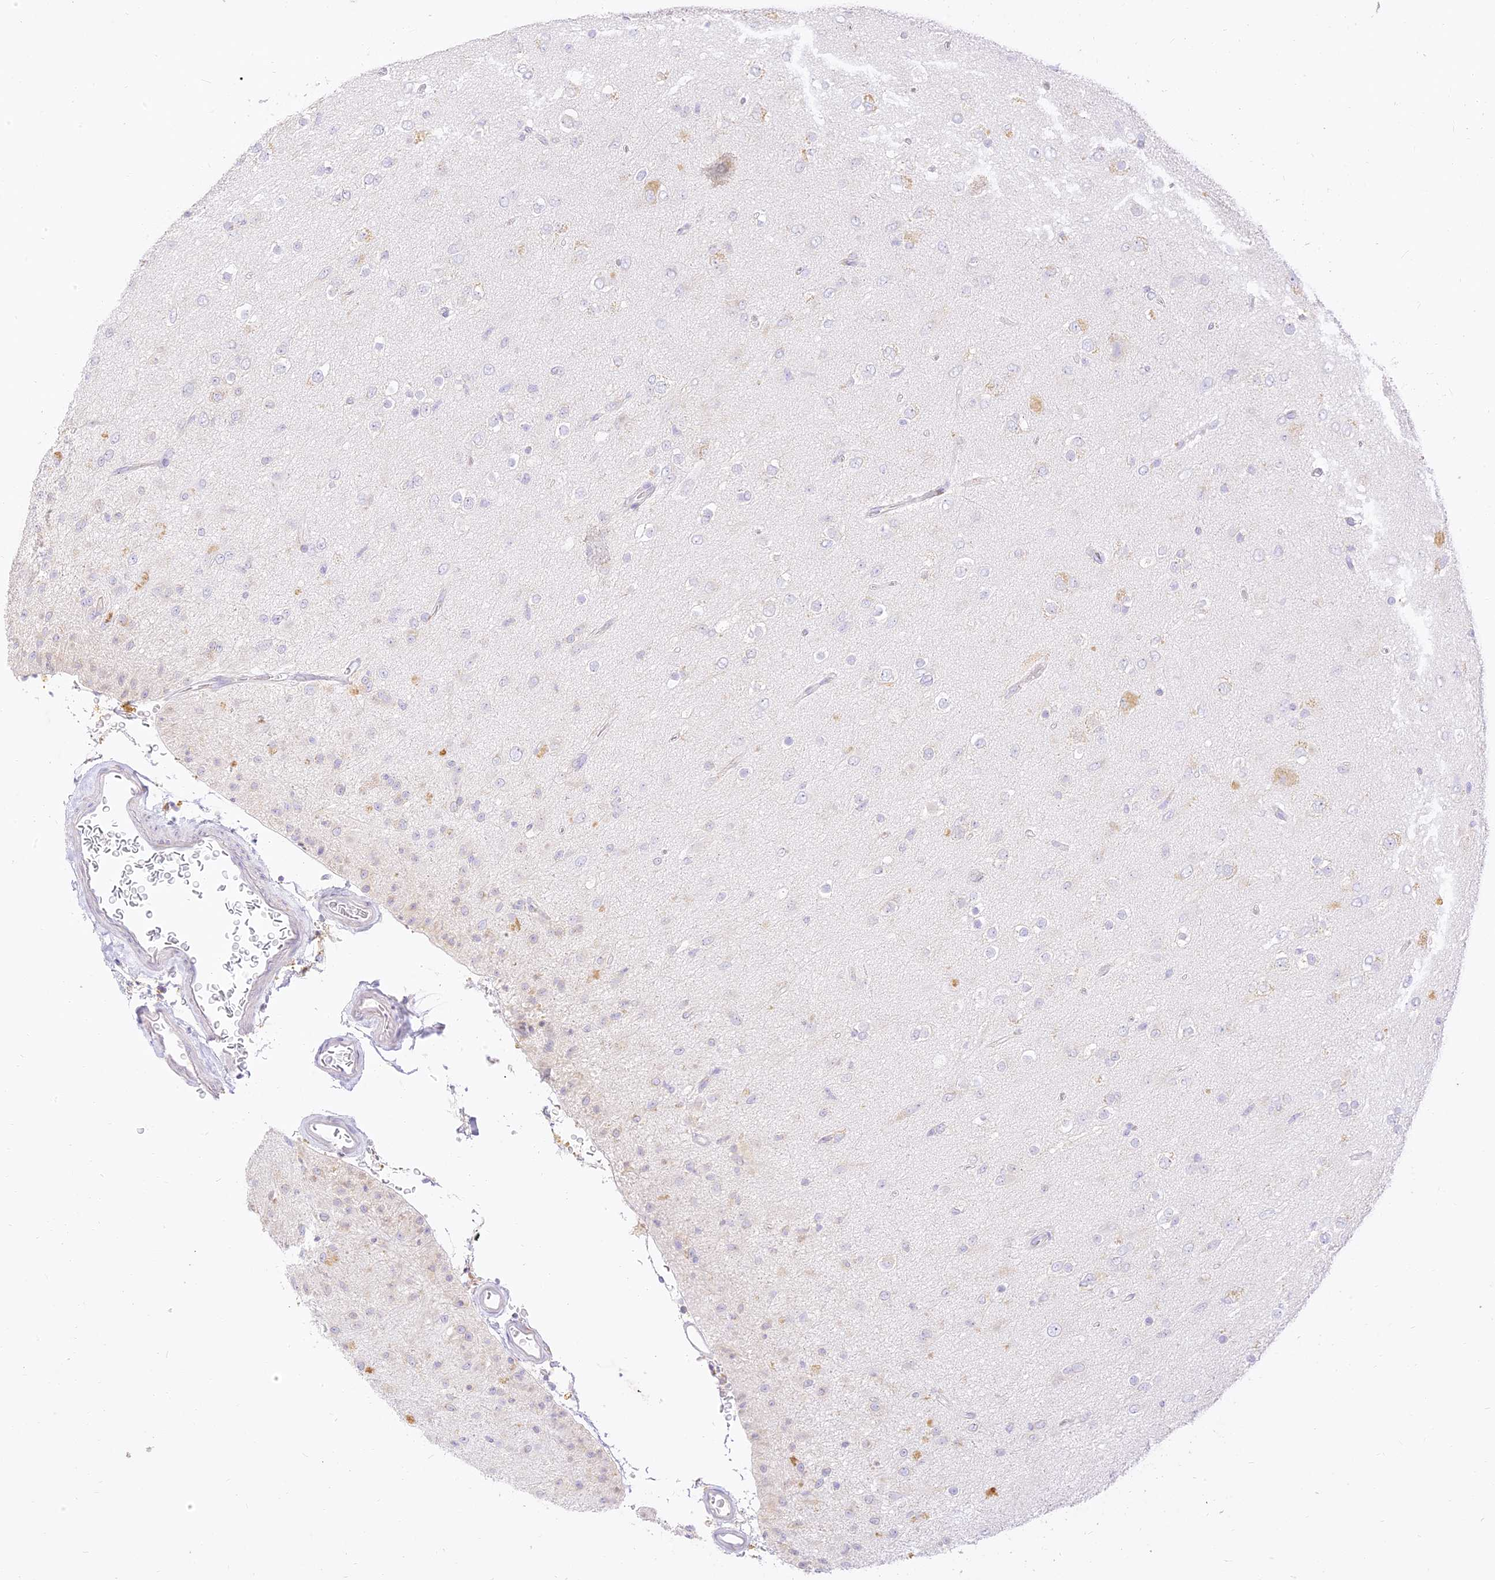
{"staining": {"intensity": "negative", "quantity": "none", "location": "none"}, "tissue": "glioma", "cell_type": "Tumor cells", "image_type": "cancer", "snomed": [{"axis": "morphology", "description": "Glioma, malignant, Low grade"}, {"axis": "topography", "description": "Brain"}], "caption": "Protein analysis of glioma demonstrates no significant positivity in tumor cells. The staining was performed using DAB (3,3'-diaminobenzidine) to visualize the protein expression in brown, while the nuclei were stained in blue with hematoxylin (Magnification: 20x).", "gene": "SEC13", "patient": {"sex": "male", "age": 65}}